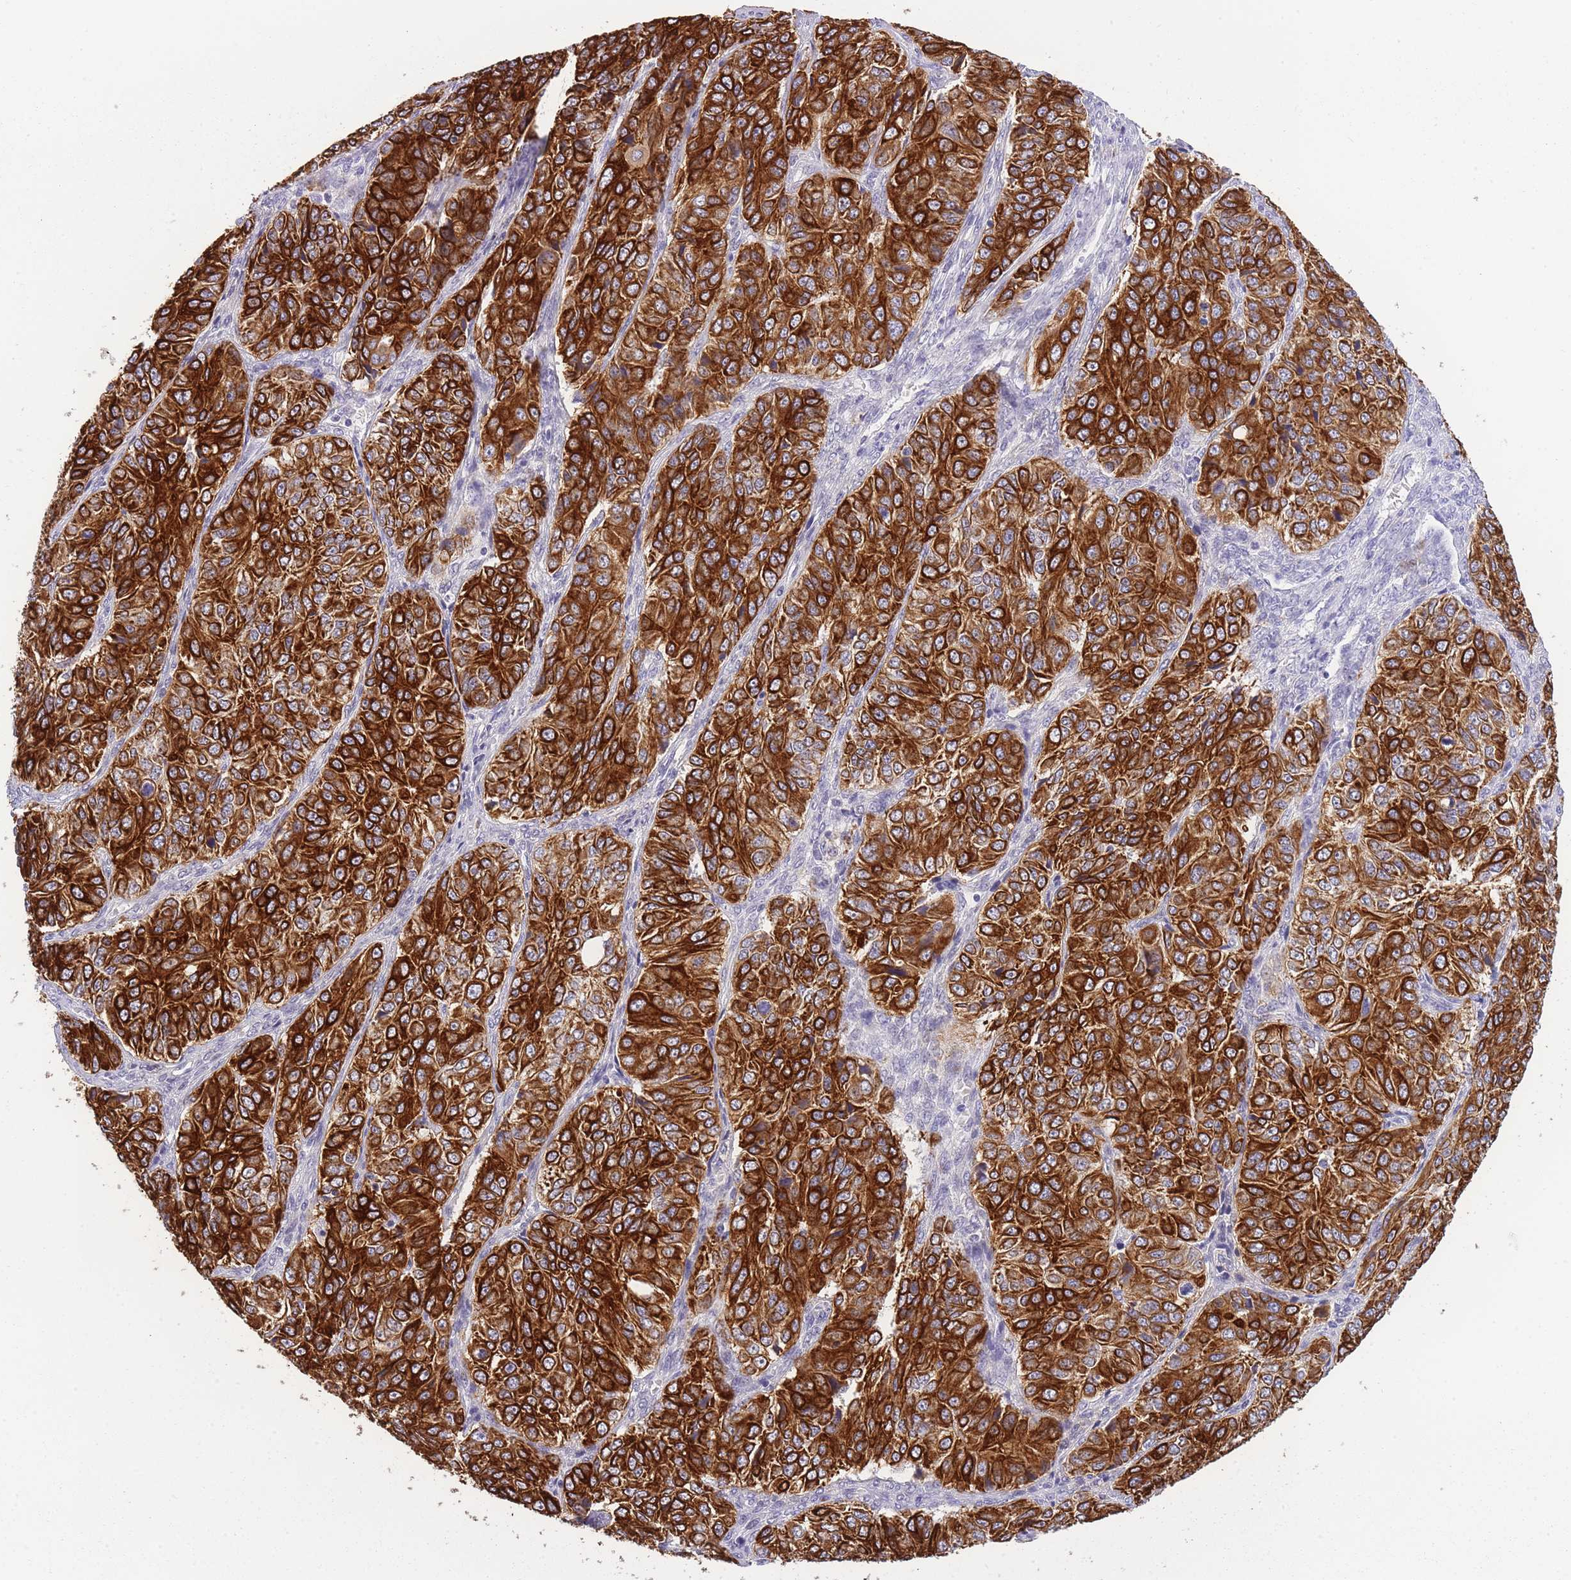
{"staining": {"intensity": "strong", "quantity": ">75%", "location": "cytoplasmic/membranous"}, "tissue": "ovarian cancer", "cell_type": "Tumor cells", "image_type": "cancer", "snomed": [{"axis": "morphology", "description": "Carcinoma, endometroid"}, {"axis": "topography", "description": "Ovary"}], "caption": "Immunohistochemical staining of ovarian cancer (endometroid carcinoma) exhibits high levels of strong cytoplasmic/membranous protein staining in approximately >75% of tumor cells.", "gene": "RADX", "patient": {"sex": "female", "age": 51}}